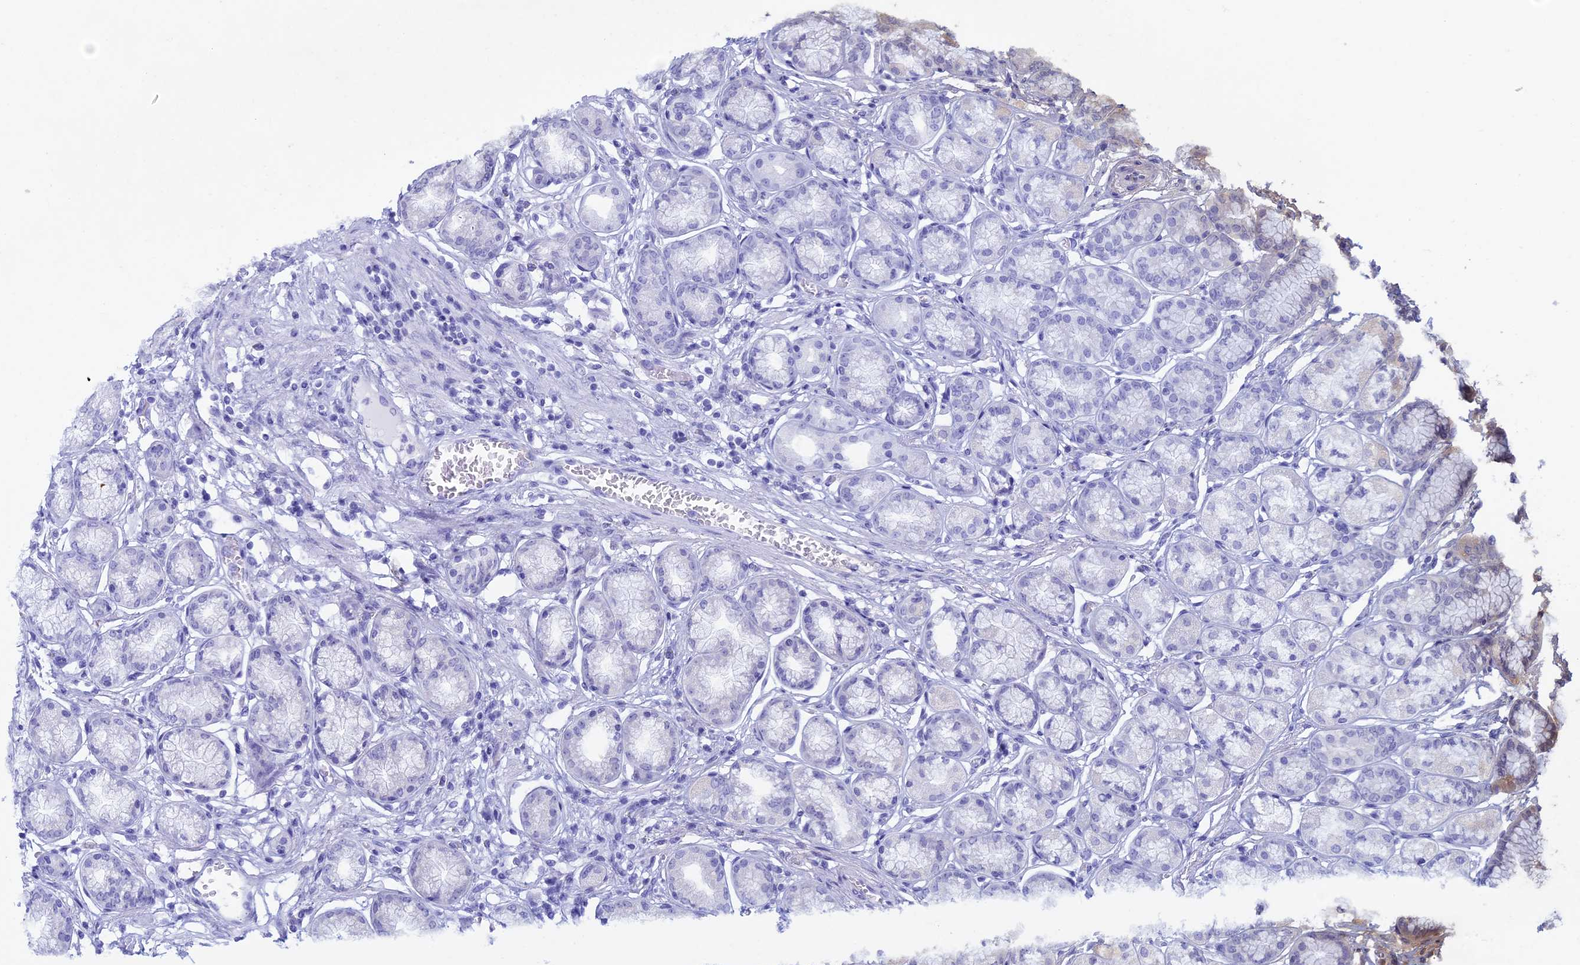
{"staining": {"intensity": "negative", "quantity": "none", "location": "none"}, "tissue": "stomach", "cell_type": "Glandular cells", "image_type": "normal", "snomed": [{"axis": "morphology", "description": "Normal tissue, NOS"}, {"axis": "morphology", "description": "Adenocarcinoma, NOS"}, {"axis": "morphology", "description": "Adenocarcinoma, High grade"}, {"axis": "topography", "description": "Stomach, upper"}, {"axis": "topography", "description": "Stomach"}], "caption": "High power microscopy image of an immunohistochemistry image of normal stomach, revealing no significant staining in glandular cells.", "gene": "SPIRE1", "patient": {"sex": "female", "age": 65}}